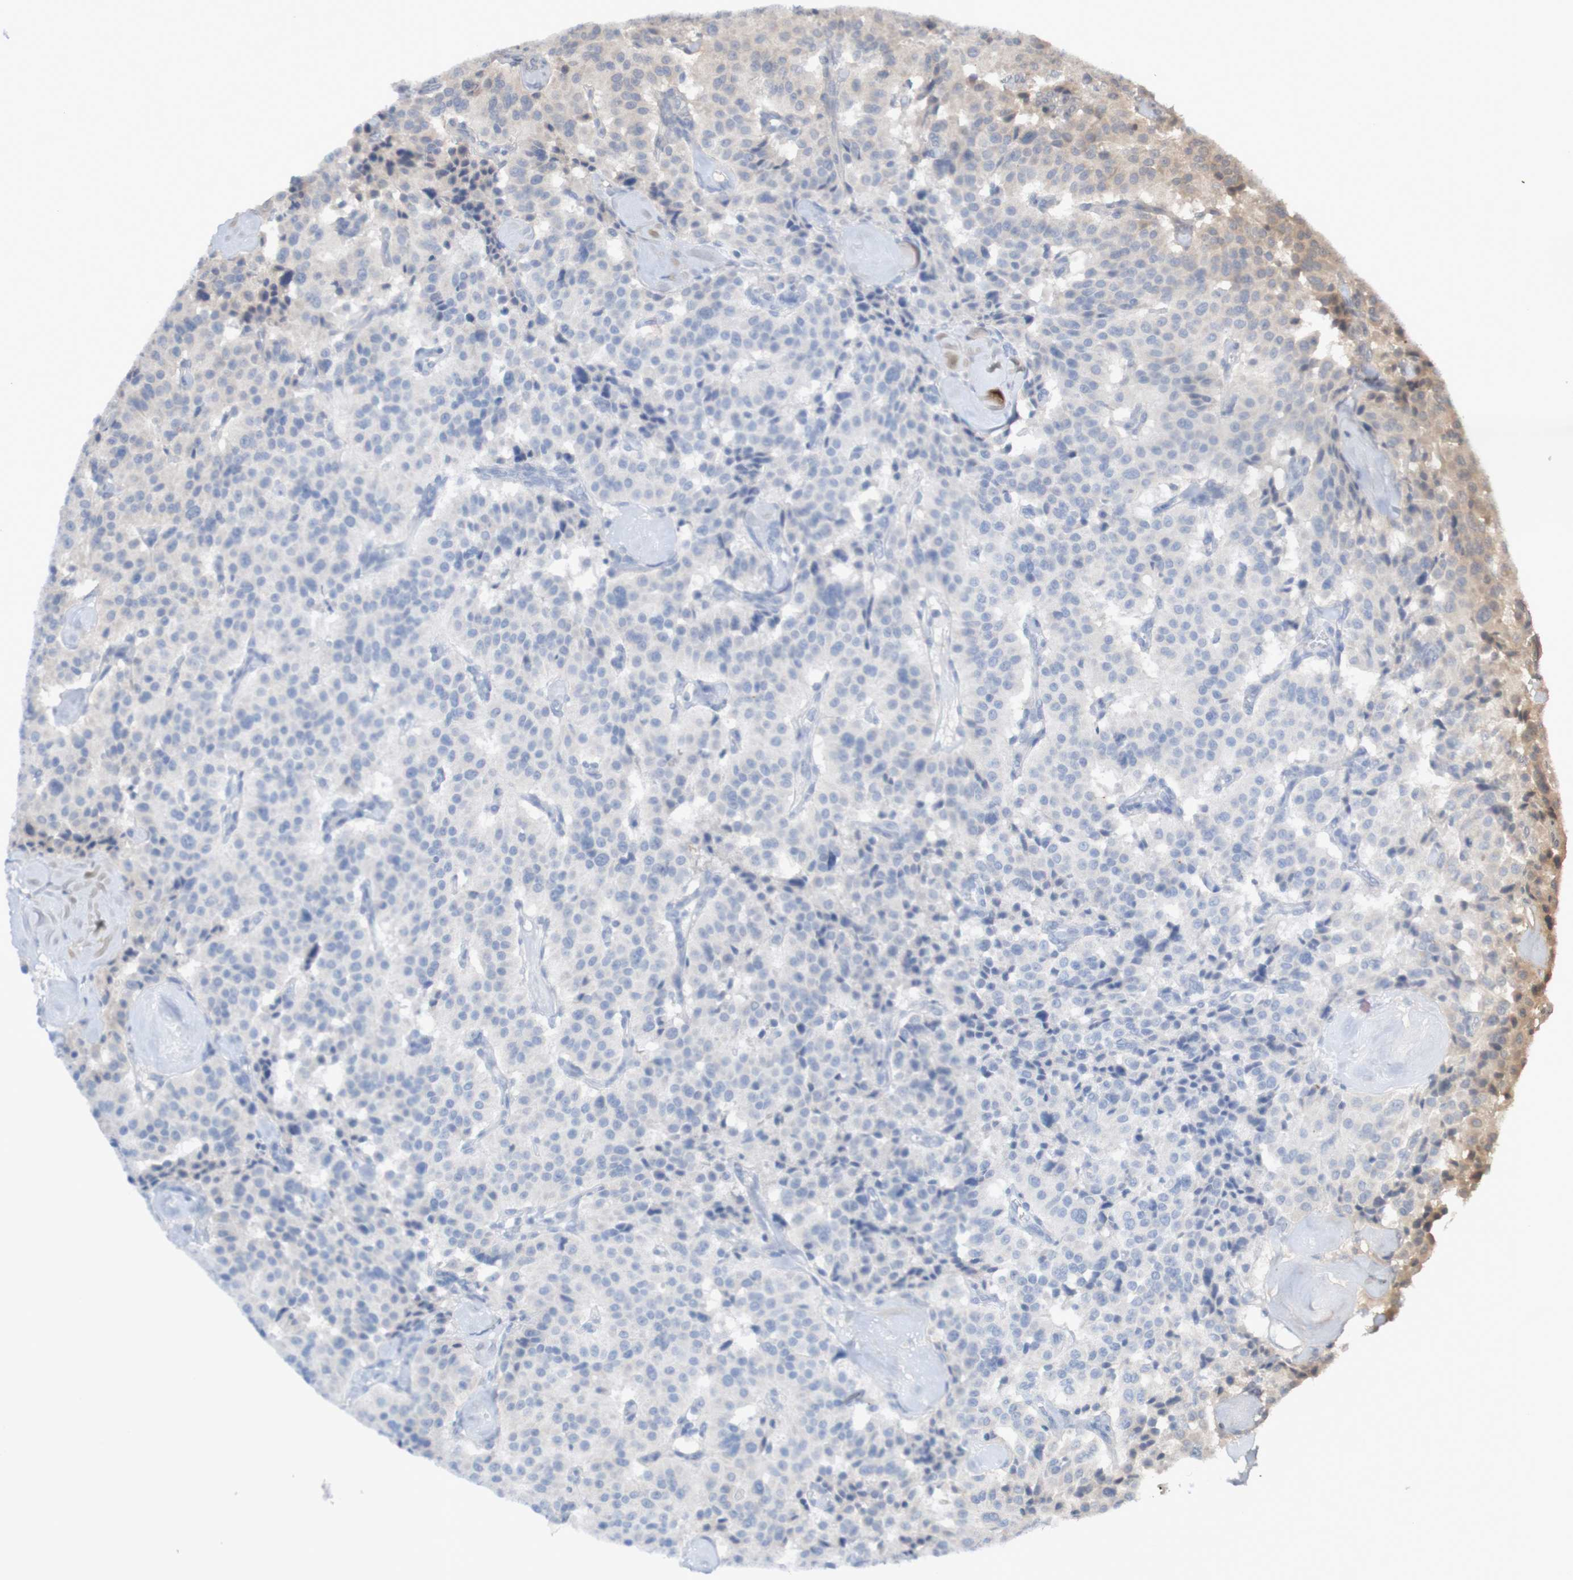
{"staining": {"intensity": "negative", "quantity": "none", "location": "none"}, "tissue": "carcinoid", "cell_type": "Tumor cells", "image_type": "cancer", "snomed": [{"axis": "morphology", "description": "Carcinoid, malignant, NOS"}, {"axis": "topography", "description": "Lung"}], "caption": "Tumor cells show no significant expression in carcinoid.", "gene": "ITLN1", "patient": {"sex": "male", "age": 30}}